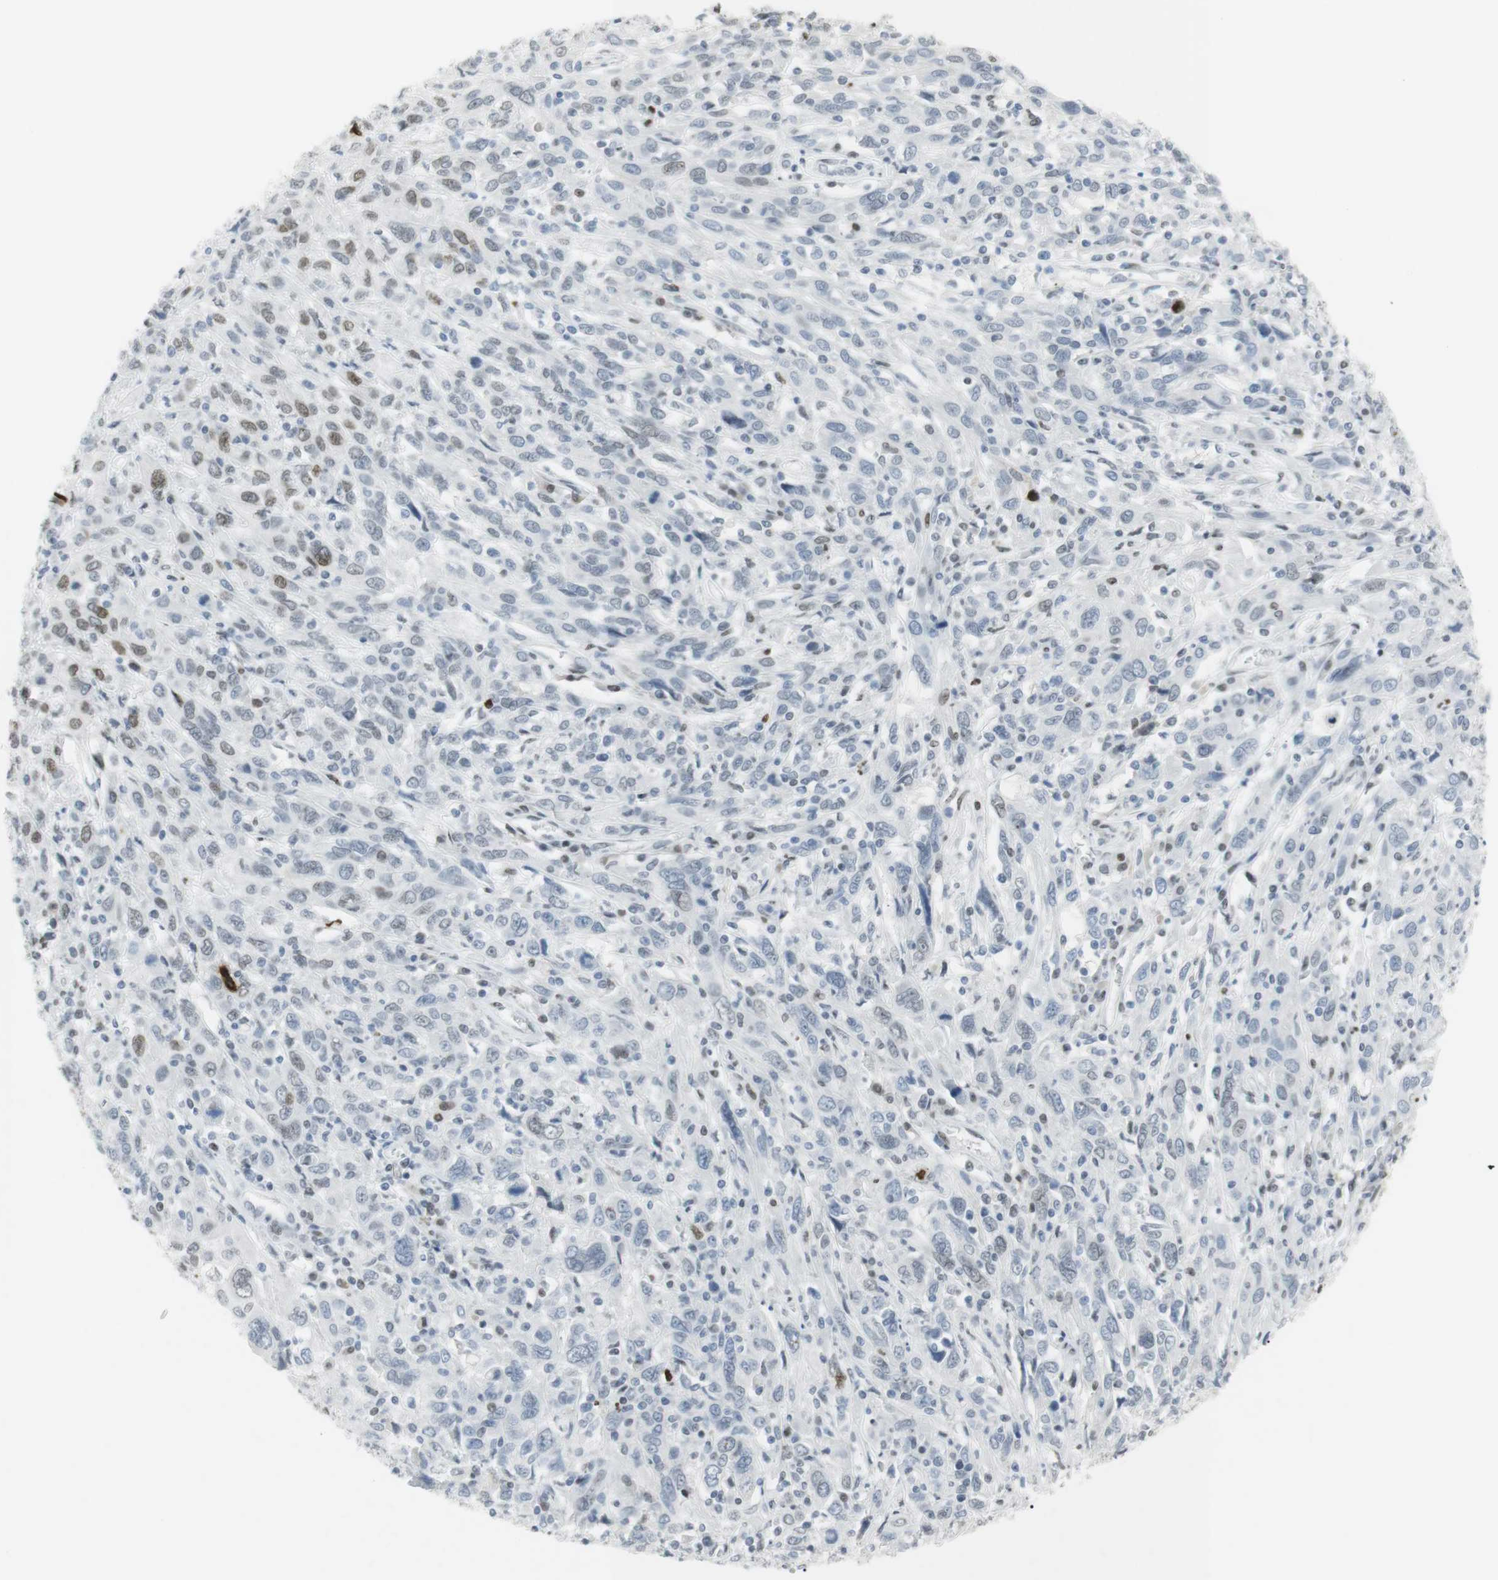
{"staining": {"intensity": "weak", "quantity": "<25%", "location": "nuclear"}, "tissue": "cervical cancer", "cell_type": "Tumor cells", "image_type": "cancer", "snomed": [{"axis": "morphology", "description": "Squamous cell carcinoma, NOS"}, {"axis": "topography", "description": "Cervix"}], "caption": "IHC histopathology image of cervical cancer (squamous cell carcinoma) stained for a protein (brown), which exhibits no expression in tumor cells.", "gene": "BMI1", "patient": {"sex": "female", "age": 46}}